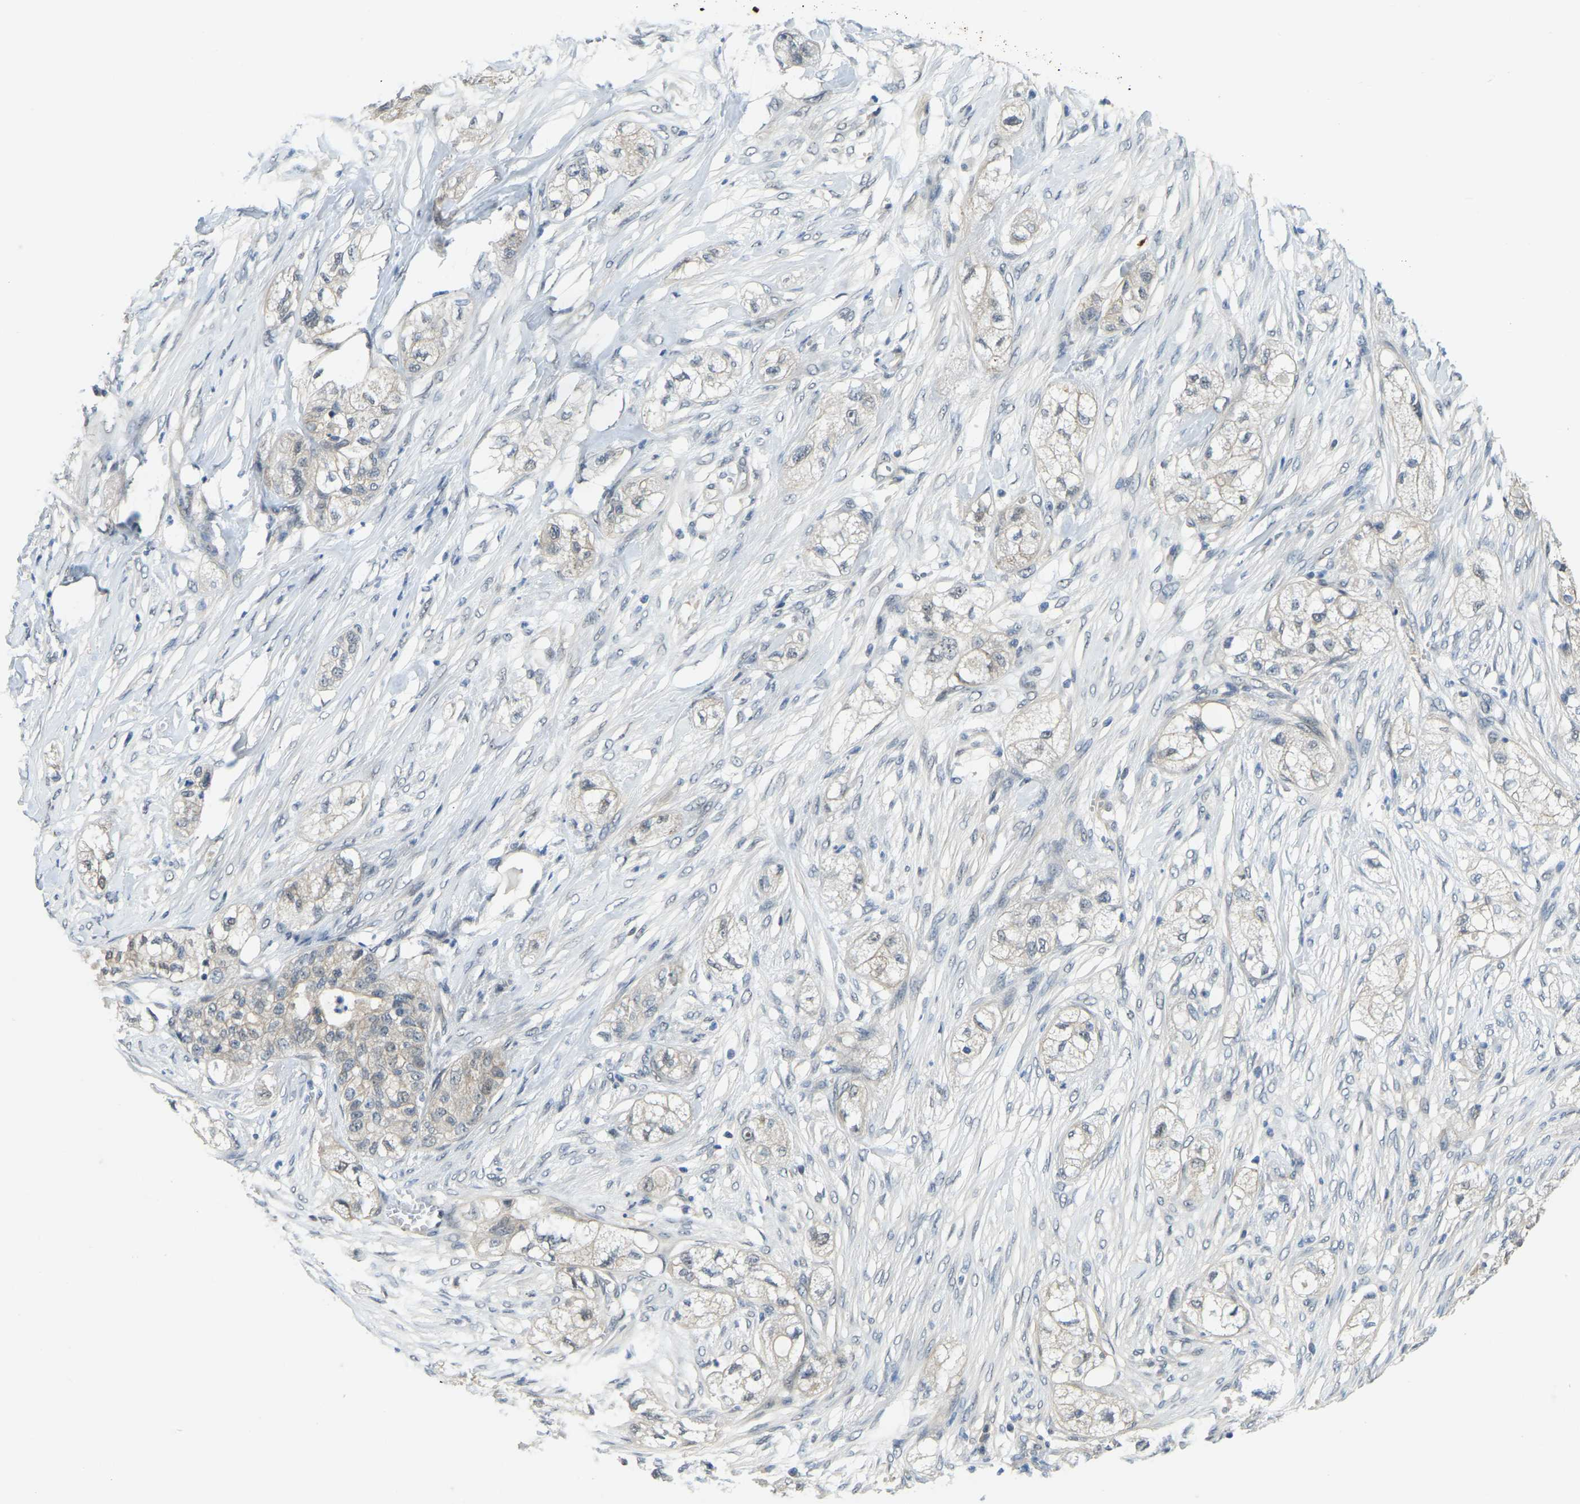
{"staining": {"intensity": "negative", "quantity": "none", "location": "none"}, "tissue": "pancreatic cancer", "cell_type": "Tumor cells", "image_type": "cancer", "snomed": [{"axis": "morphology", "description": "Adenocarcinoma, NOS"}, {"axis": "topography", "description": "Pancreas"}], "caption": "This is an immunohistochemistry (IHC) image of human pancreatic cancer (adenocarcinoma). There is no expression in tumor cells.", "gene": "AHNAK", "patient": {"sex": "female", "age": 78}}